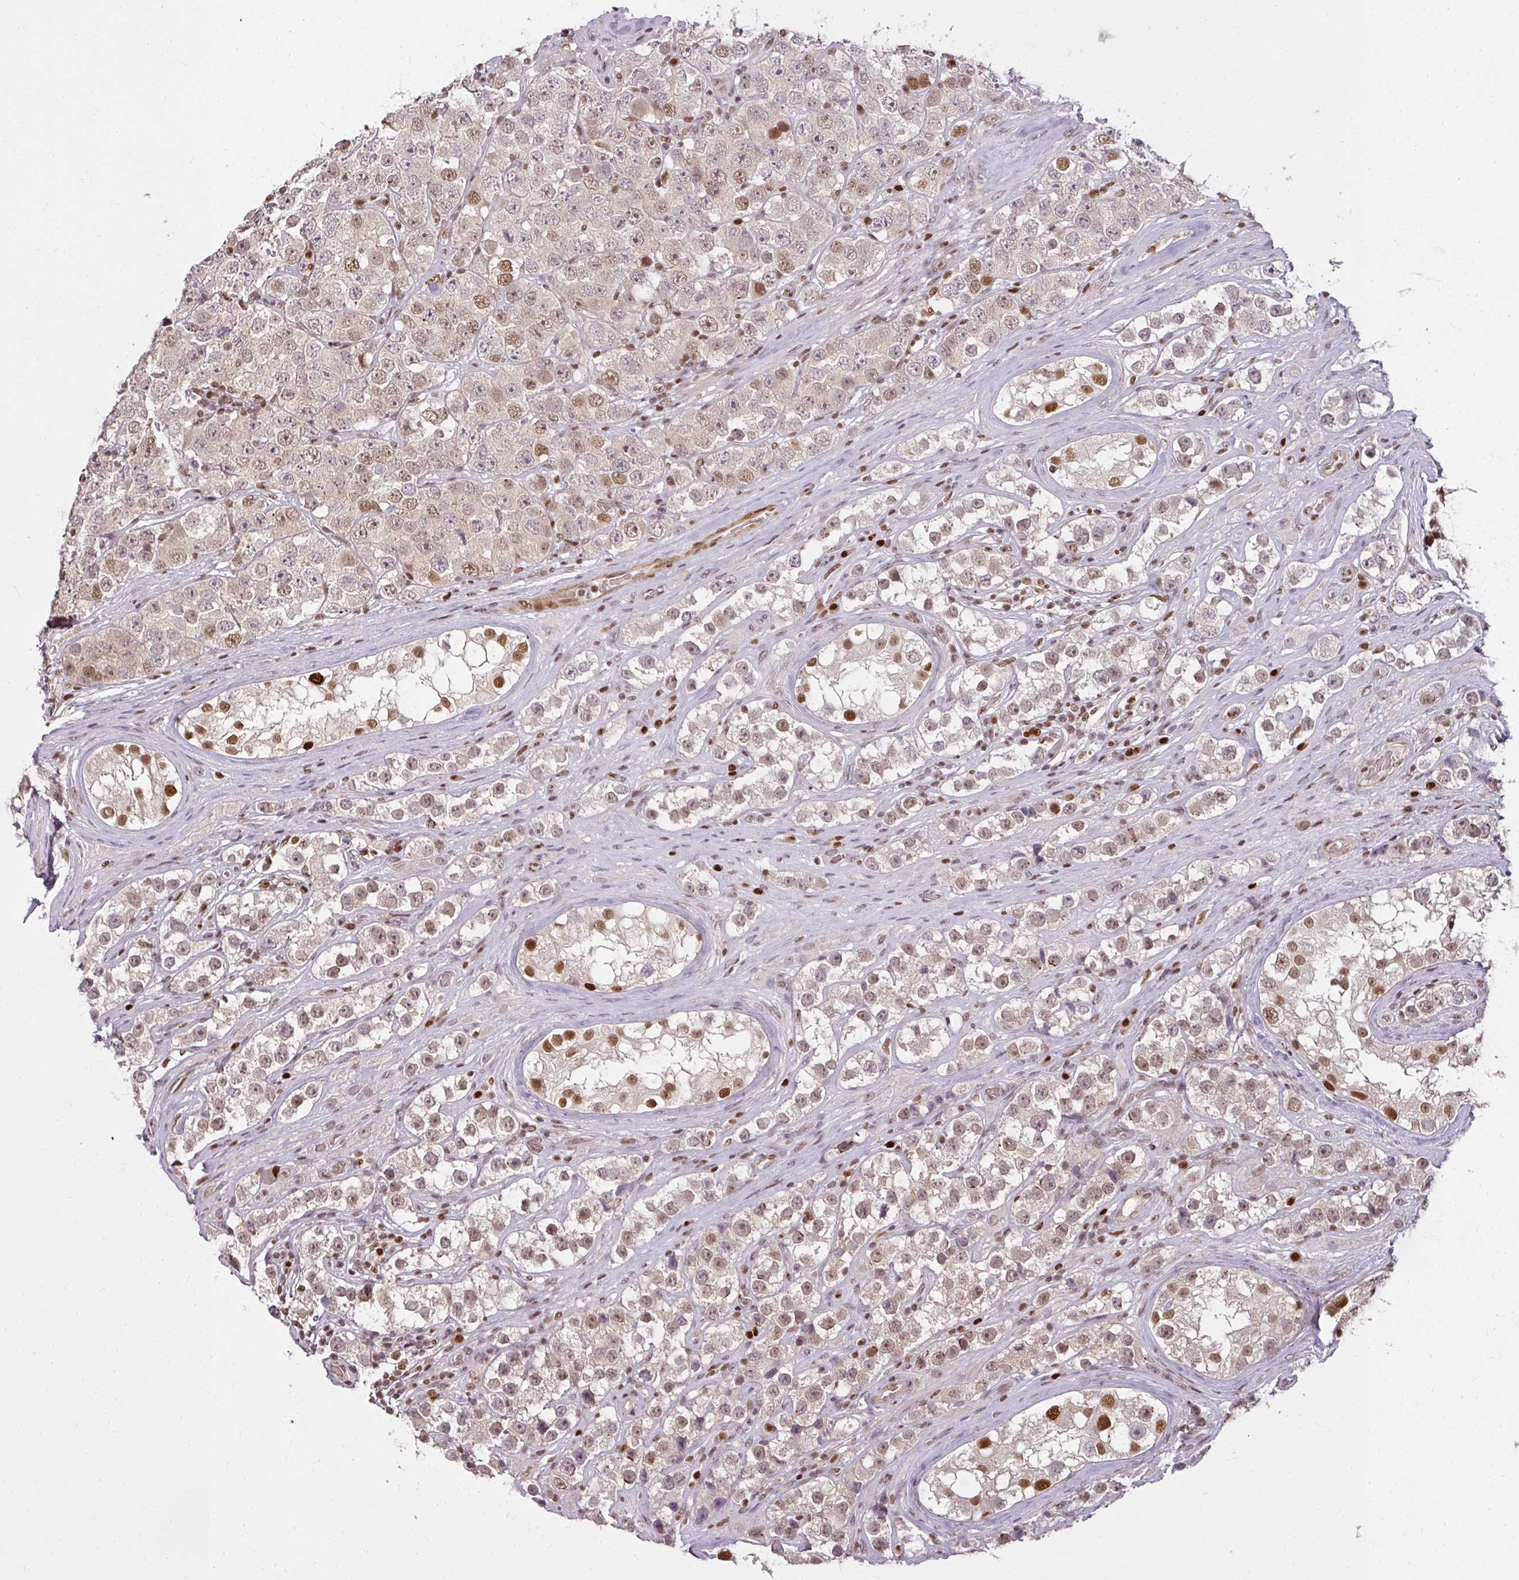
{"staining": {"intensity": "moderate", "quantity": "25%-75%", "location": "nuclear"}, "tissue": "testis cancer", "cell_type": "Tumor cells", "image_type": "cancer", "snomed": [{"axis": "morphology", "description": "Seminoma, NOS"}, {"axis": "topography", "description": "Testis"}], "caption": "The image demonstrates staining of seminoma (testis), revealing moderate nuclear protein positivity (brown color) within tumor cells.", "gene": "GPRIN2", "patient": {"sex": "male", "age": 28}}